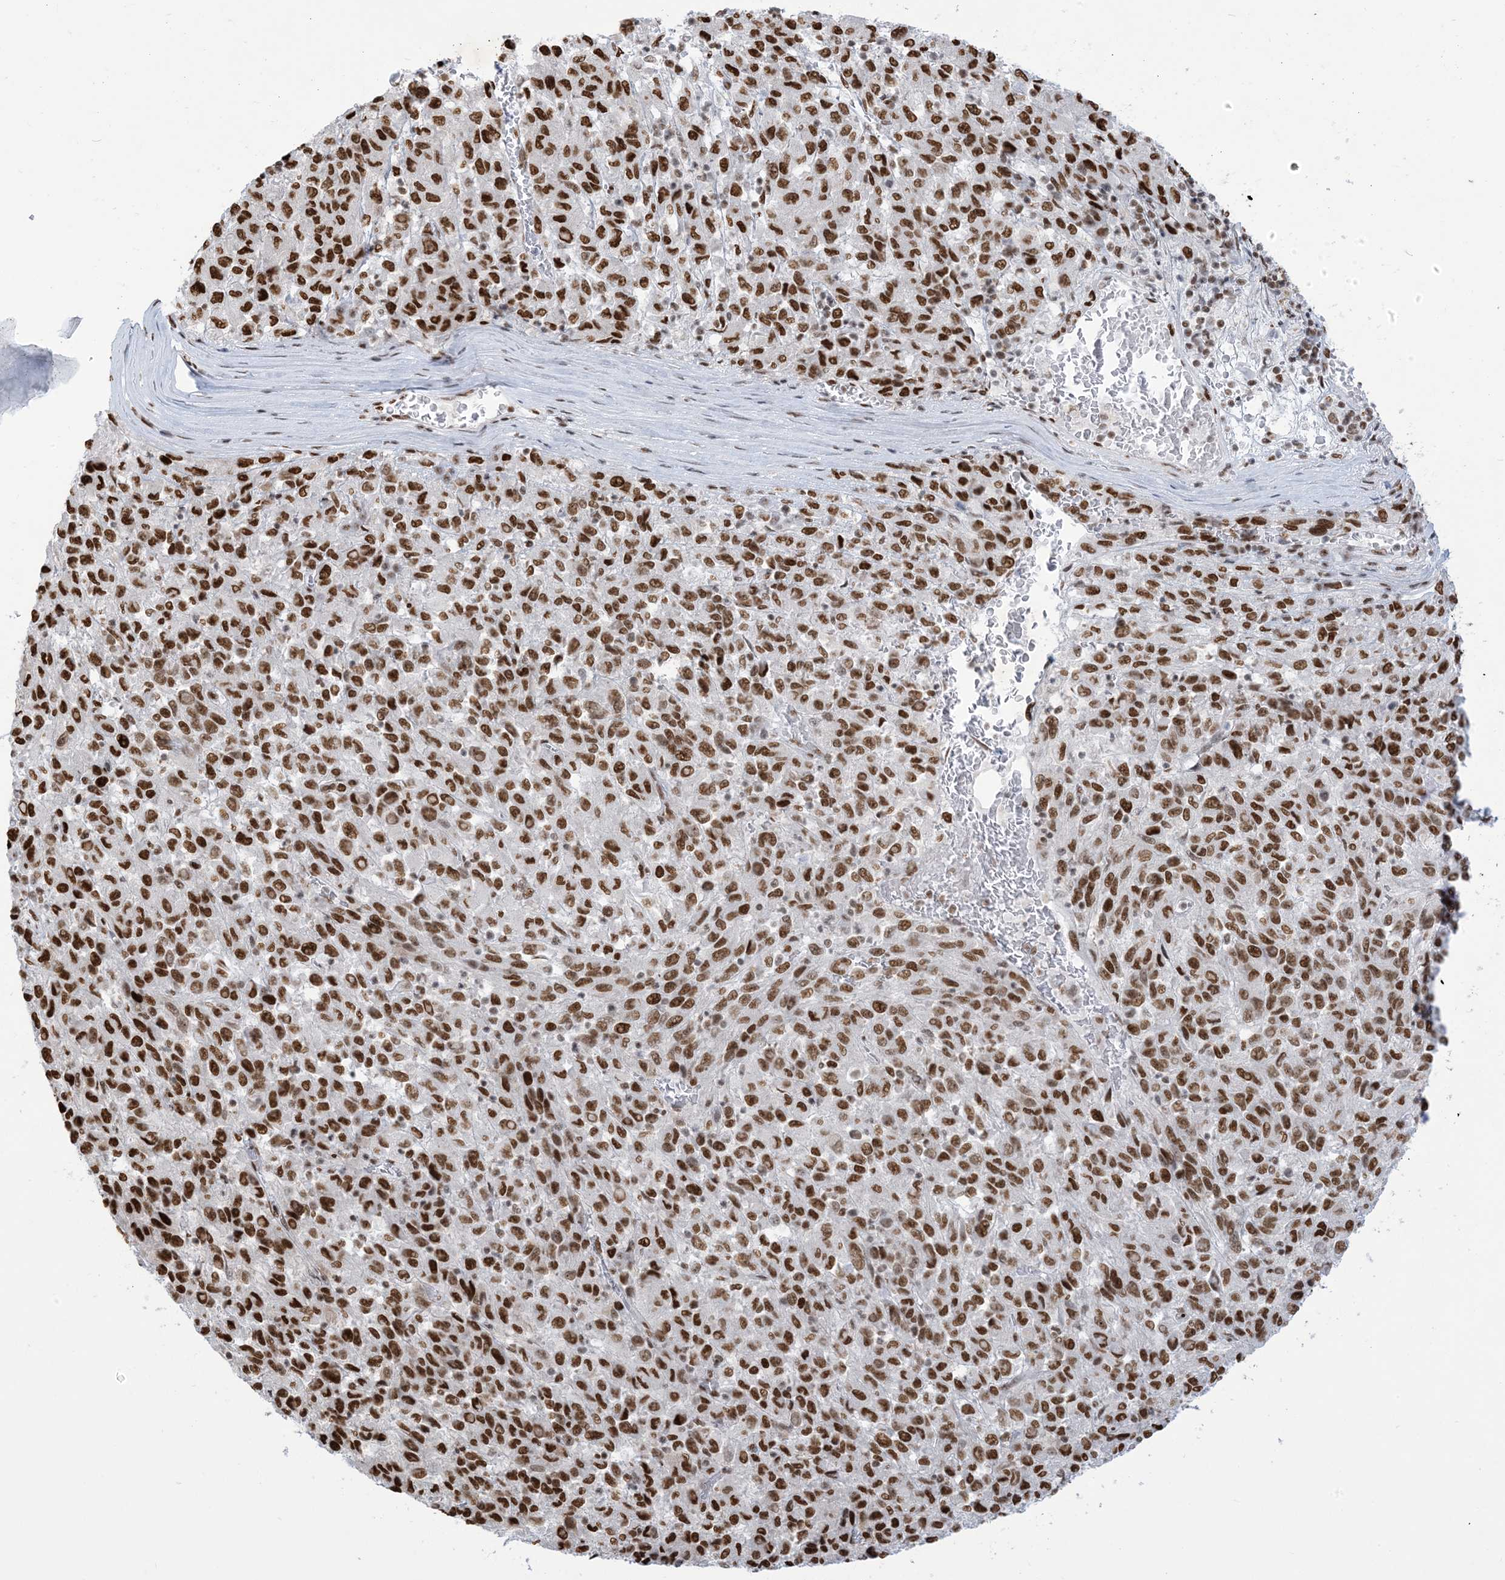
{"staining": {"intensity": "strong", "quantity": ">75%", "location": "nuclear"}, "tissue": "melanoma", "cell_type": "Tumor cells", "image_type": "cancer", "snomed": [{"axis": "morphology", "description": "Malignant melanoma, Metastatic site"}, {"axis": "topography", "description": "Lung"}], "caption": "Melanoma stained with IHC shows strong nuclear staining in approximately >75% of tumor cells.", "gene": "STAG1", "patient": {"sex": "male", "age": 64}}